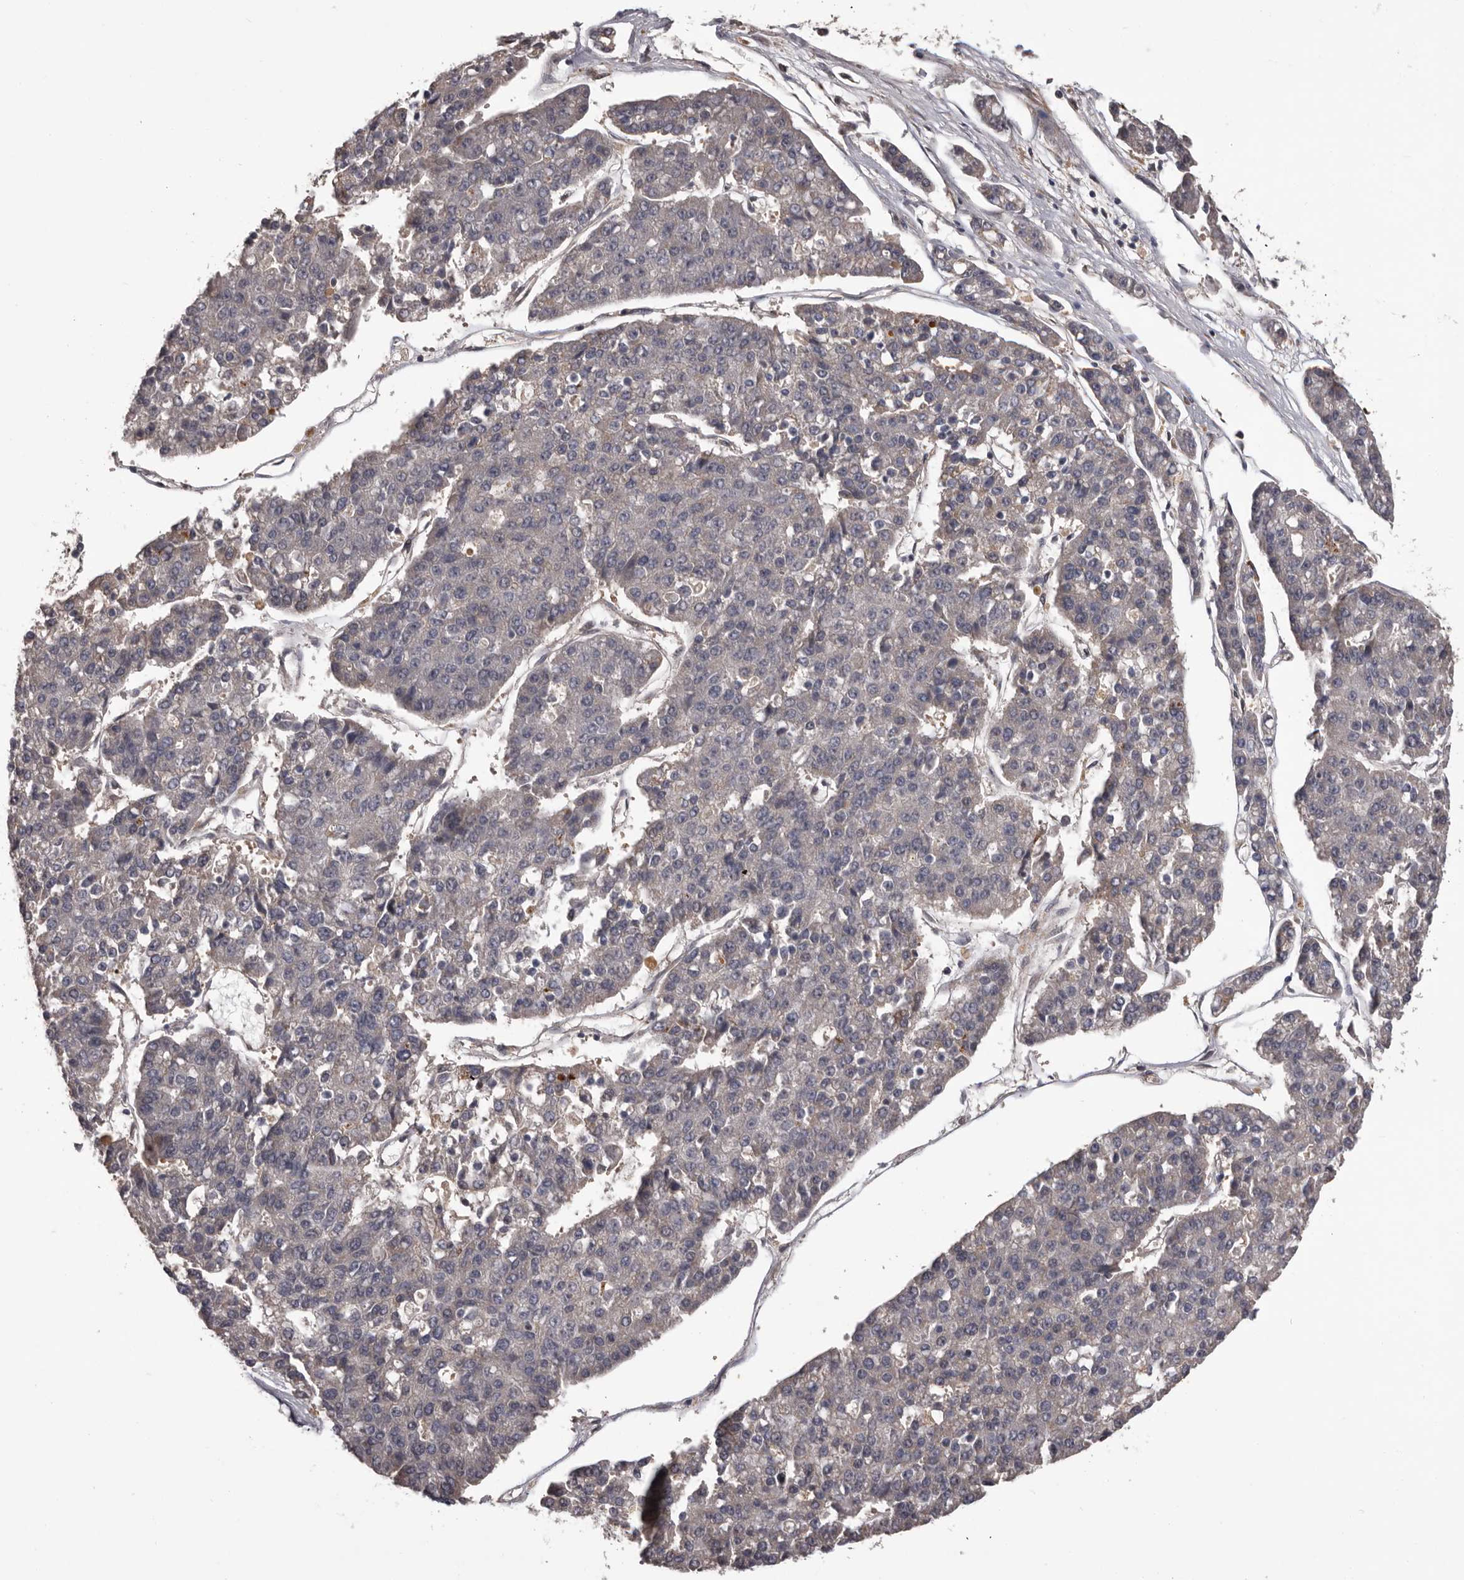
{"staining": {"intensity": "negative", "quantity": "none", "location": "none"}, "tissue": "pancreatic cancer", "cell_type": "Tumor cells", "image_type": "cancer", "snomed": [{"axis": "morphology", "description": "Adenocarcinoma, NOS"}, {"axis": "topography", "description": "Pancreas"}], "caption": "The image demonstrates no significant staining in tumor cells of adenocarcinoma (pancreatic).", "gene": "PRKD1", "patient": {"sex": "male", "age": 50}}